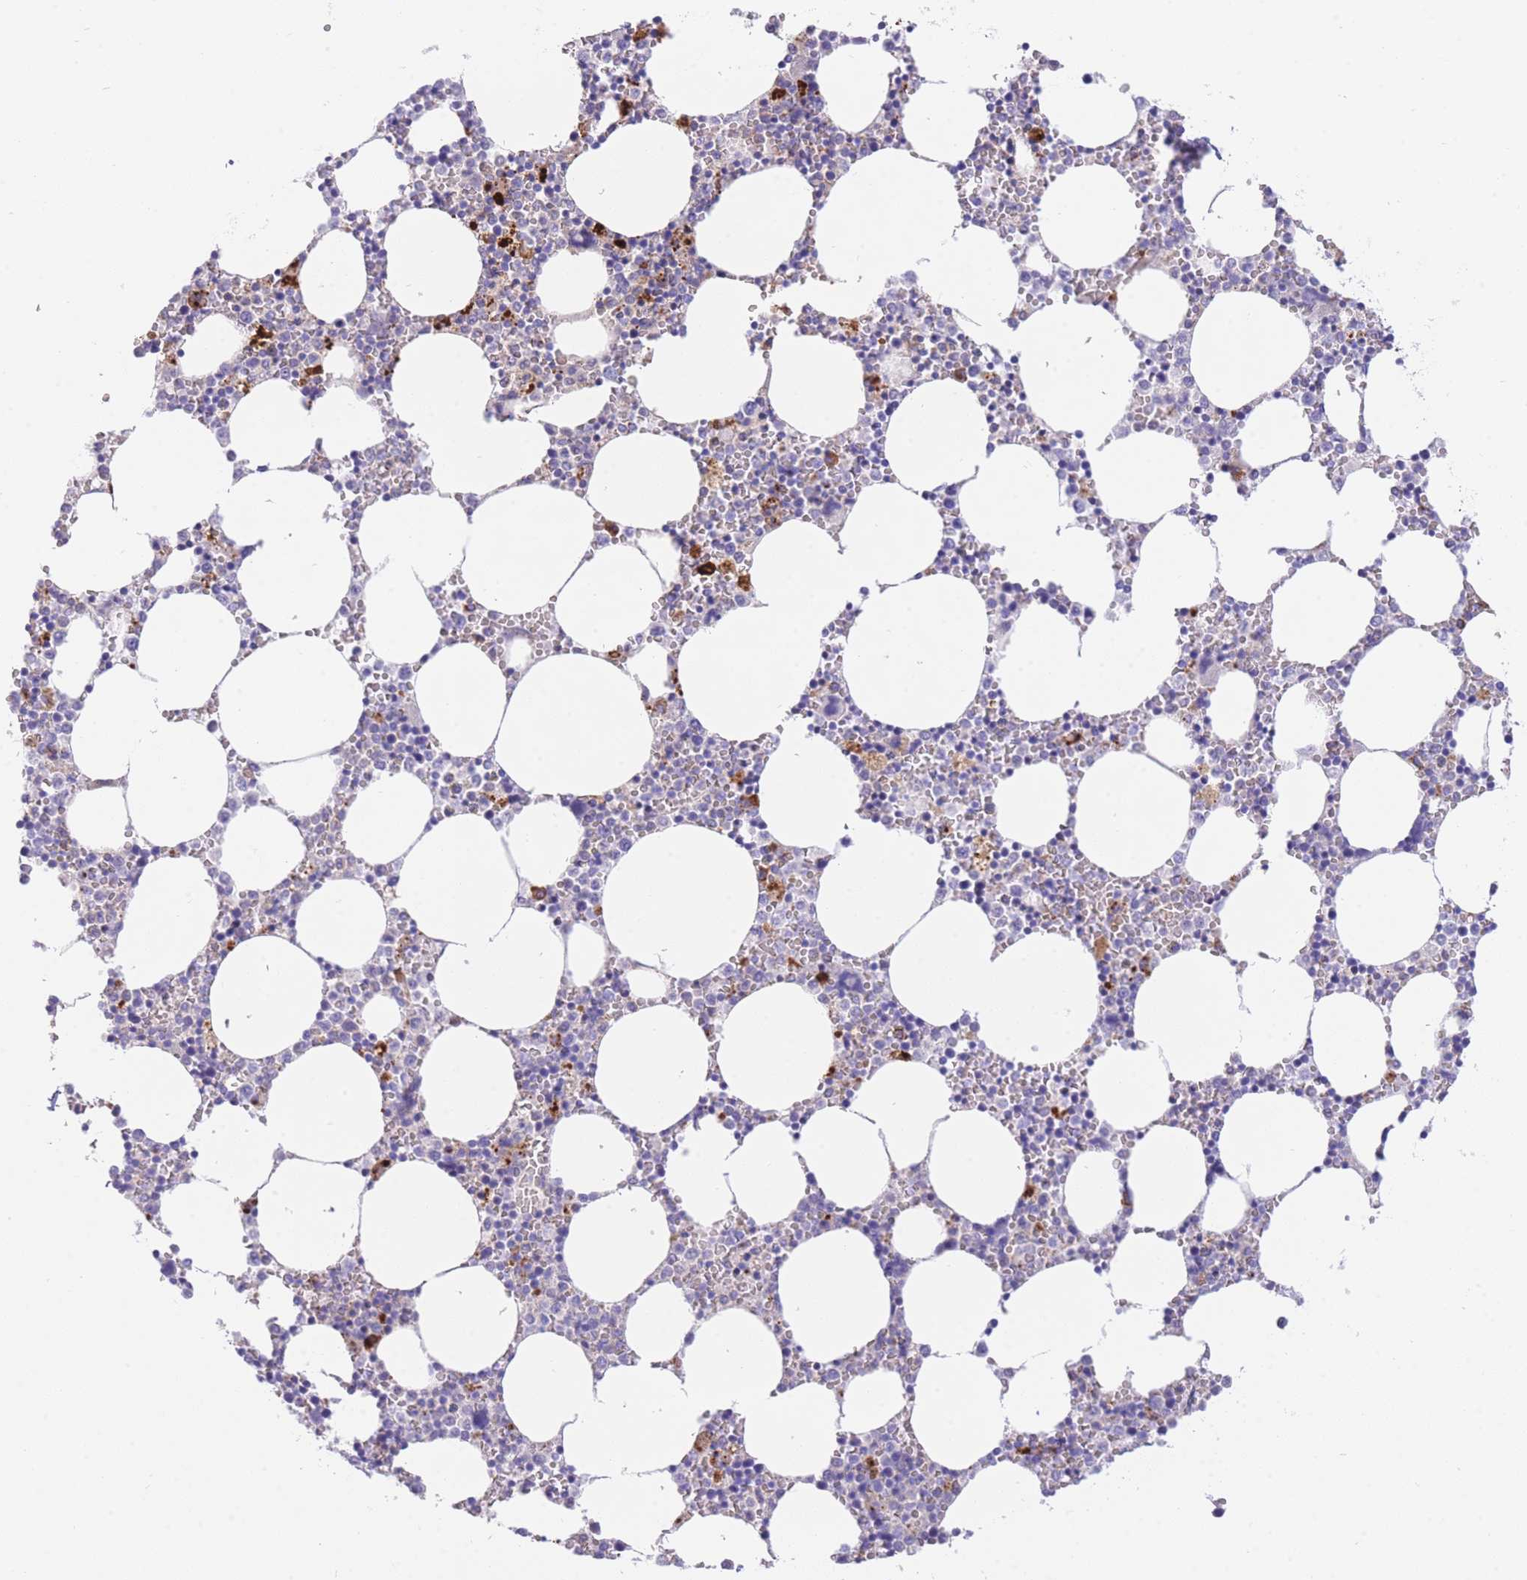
{"staining": {"intensity": "strong", "quantity": "<25%", "location": "cytoplasmic/membranous"}, "tissue": "bone marrow", "cell_type": "Hematopoietic cells", "image_type": "normal", "snomed": [{"axis": "morphology", "description": "Normal tissue, NOS"}, {"axis": "topography", "description": "Bone marrow"}], "caption": "IHC staining of normal bone marrow, which exhibits medium levels of strong cytoplasmic/membranous expression in about <25% of hematopoietic cells indicating strong cytoplasmic/membranous protein positivity. The staining was performed using DAB (3,3'-diaminobenzidine) (brown) for protein detection and nuclei were counterstained in hematoxylin (blue).", "gene": "PLBD1", "patient": {"sex": "female", "age": 64}}